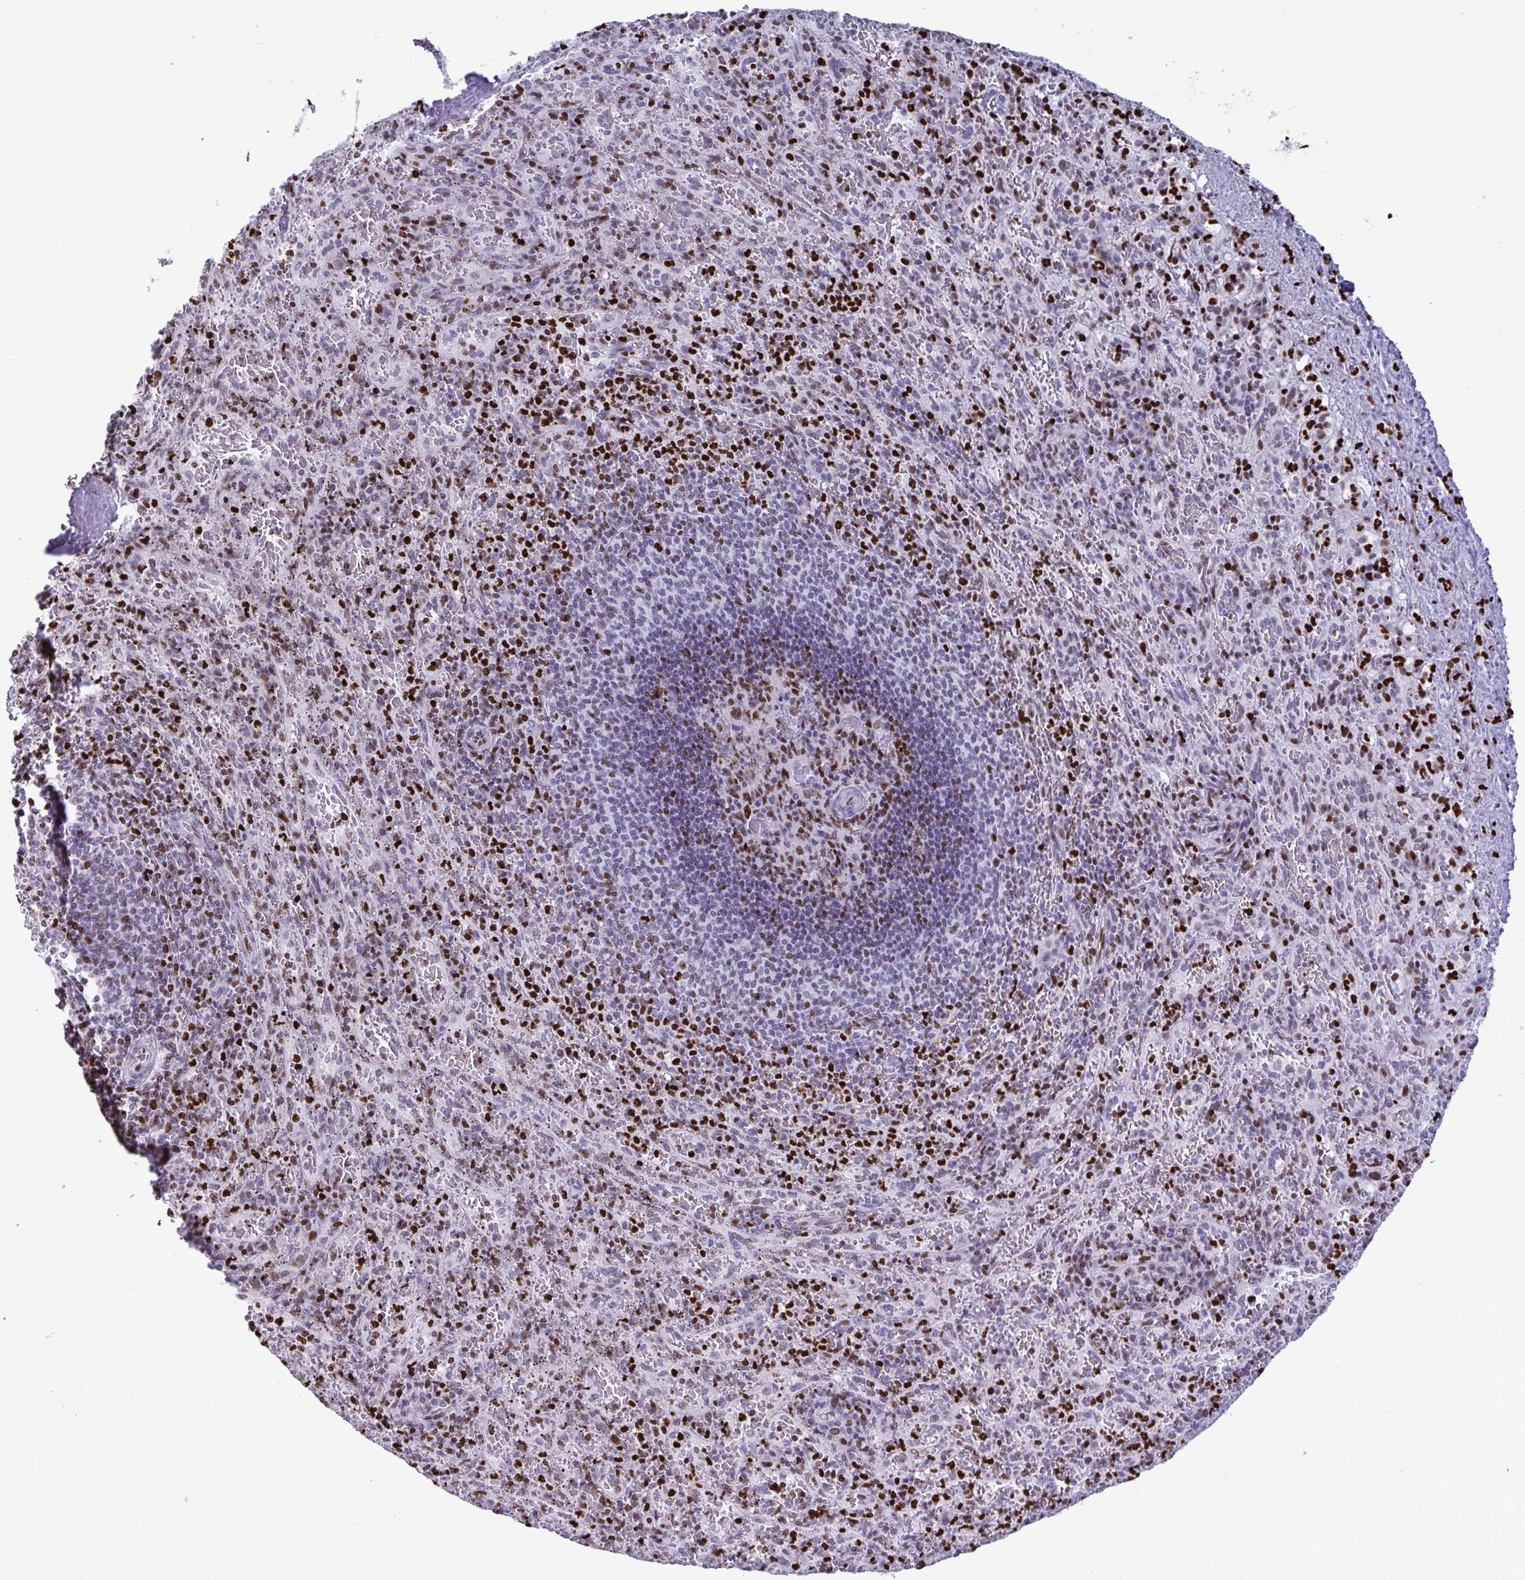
{"staining": {"intensity": "strong", "quantity": "25%-75%", "location": "nuclear"}, "tissue": "spleen", "cell_type": "Cells in red pulp", "image_type": "normal", "snomed": [{"axis": "morphology", "description": "Normal tissue, NOS"}, {"axis": "topography", "description": "Spleen"}], "caption": "Cells in red pulp display strong nuclear positivity in about 25%-75% of cells in benign spleen. The protein of interest is stained brown, and the nuclei are stained in blue (DAB IHC with brightfield microscopy, high magnification).", "gene": "HMGB2", "patient": {"sex": "male", "age": 57}}